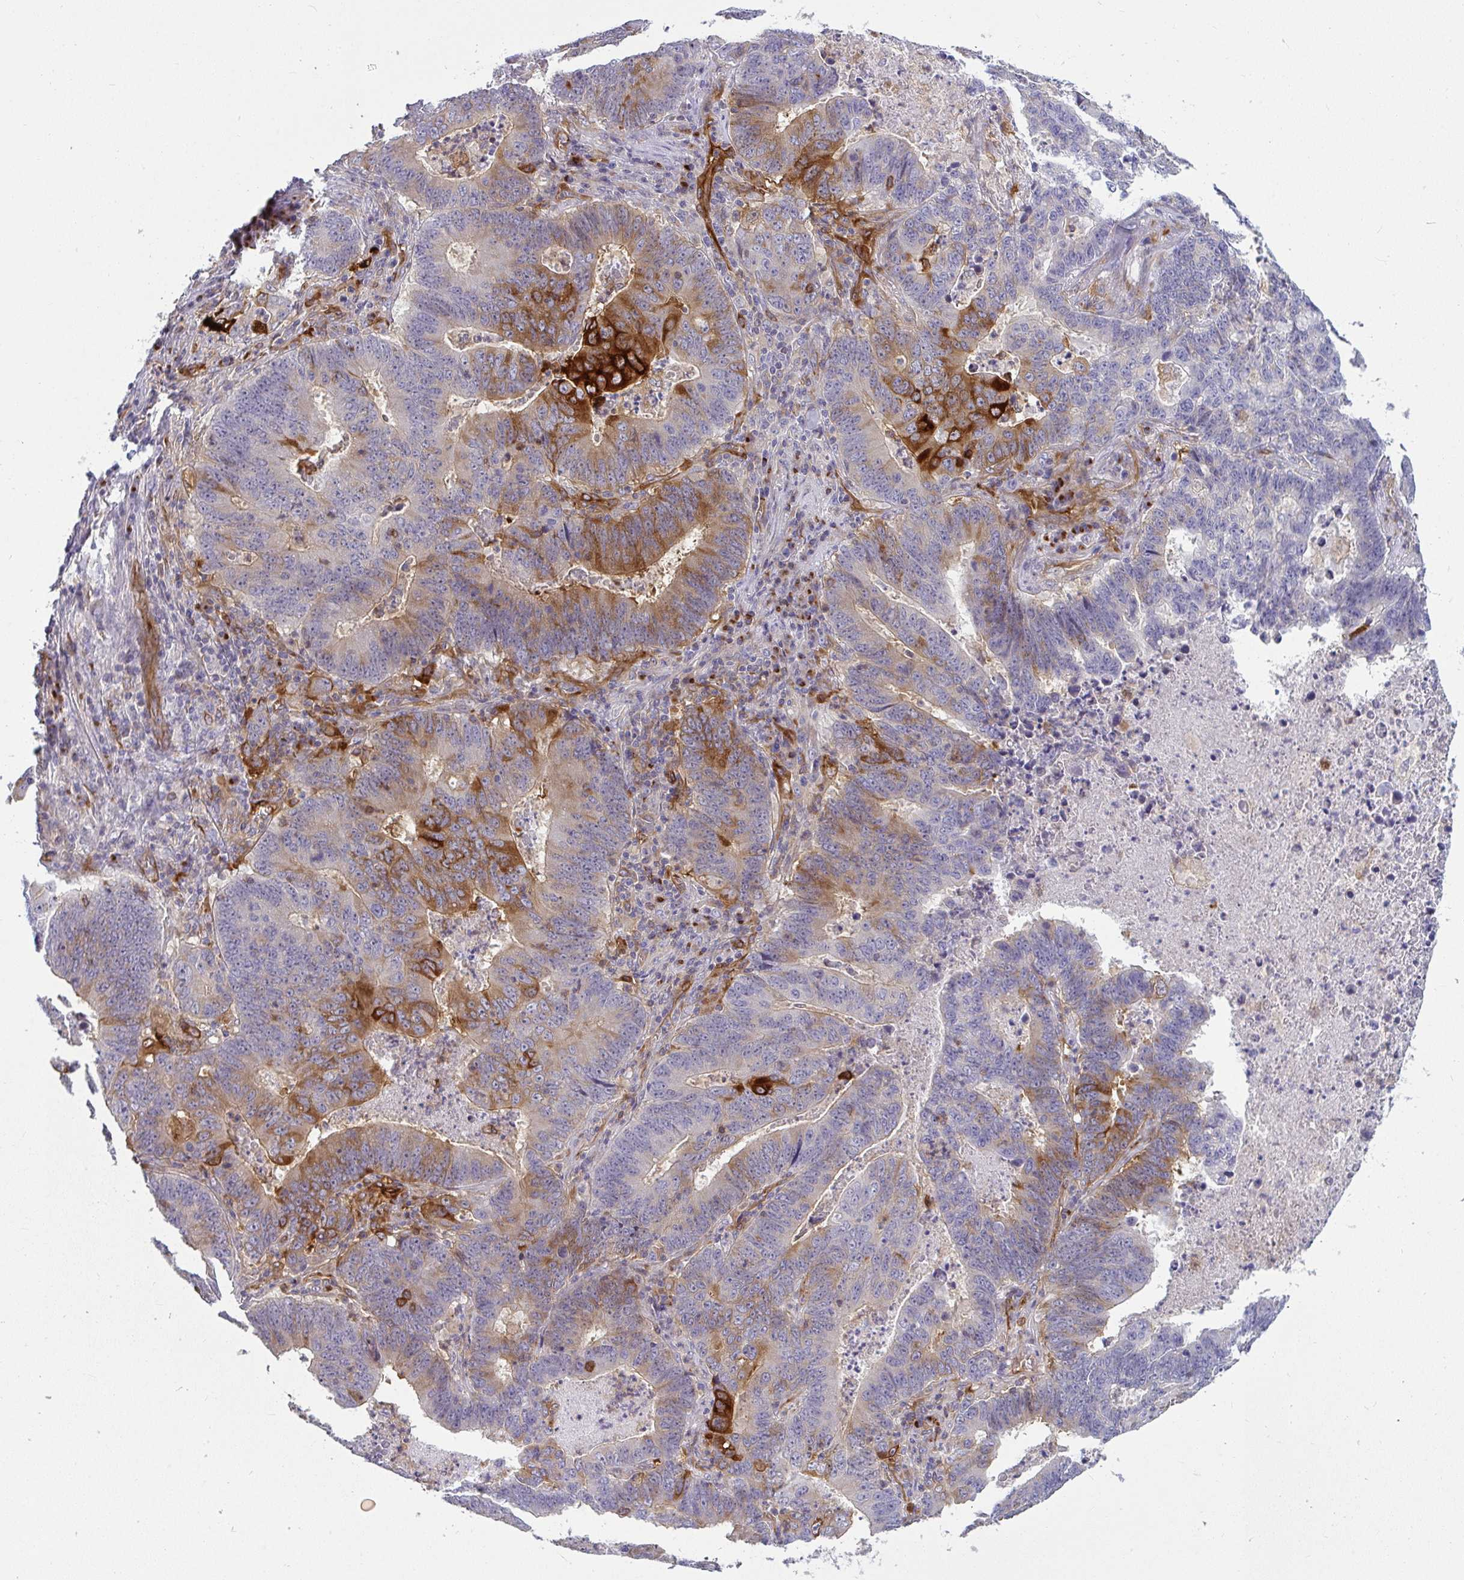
{"staining": {"intensity": "strong", "quantity": "<25%", "location": "cytoplasmic/membranous"}, "tissue": "lung cancer", "cell_type": "Tumor cells", "image_type": "cancer", "snomed": [{"axis": "morphology", "description": "Aneuploidy"}, {"axis": "morphology", "description": "Adenocarcinoma, NOS"}, {"axis": "morphology", "description": "Adenocarcinoma primary or metastatic"}, {"axis": "topography", "description": "Lung"}], "caption": "A brown stain shows strong cytoplasmic/membranous staining of a protein in adenocarcinoma primary or metastatic (lung) tumor cells.", "gene": "IFIT3", "patient": {"sex": "female", "age": 75}}